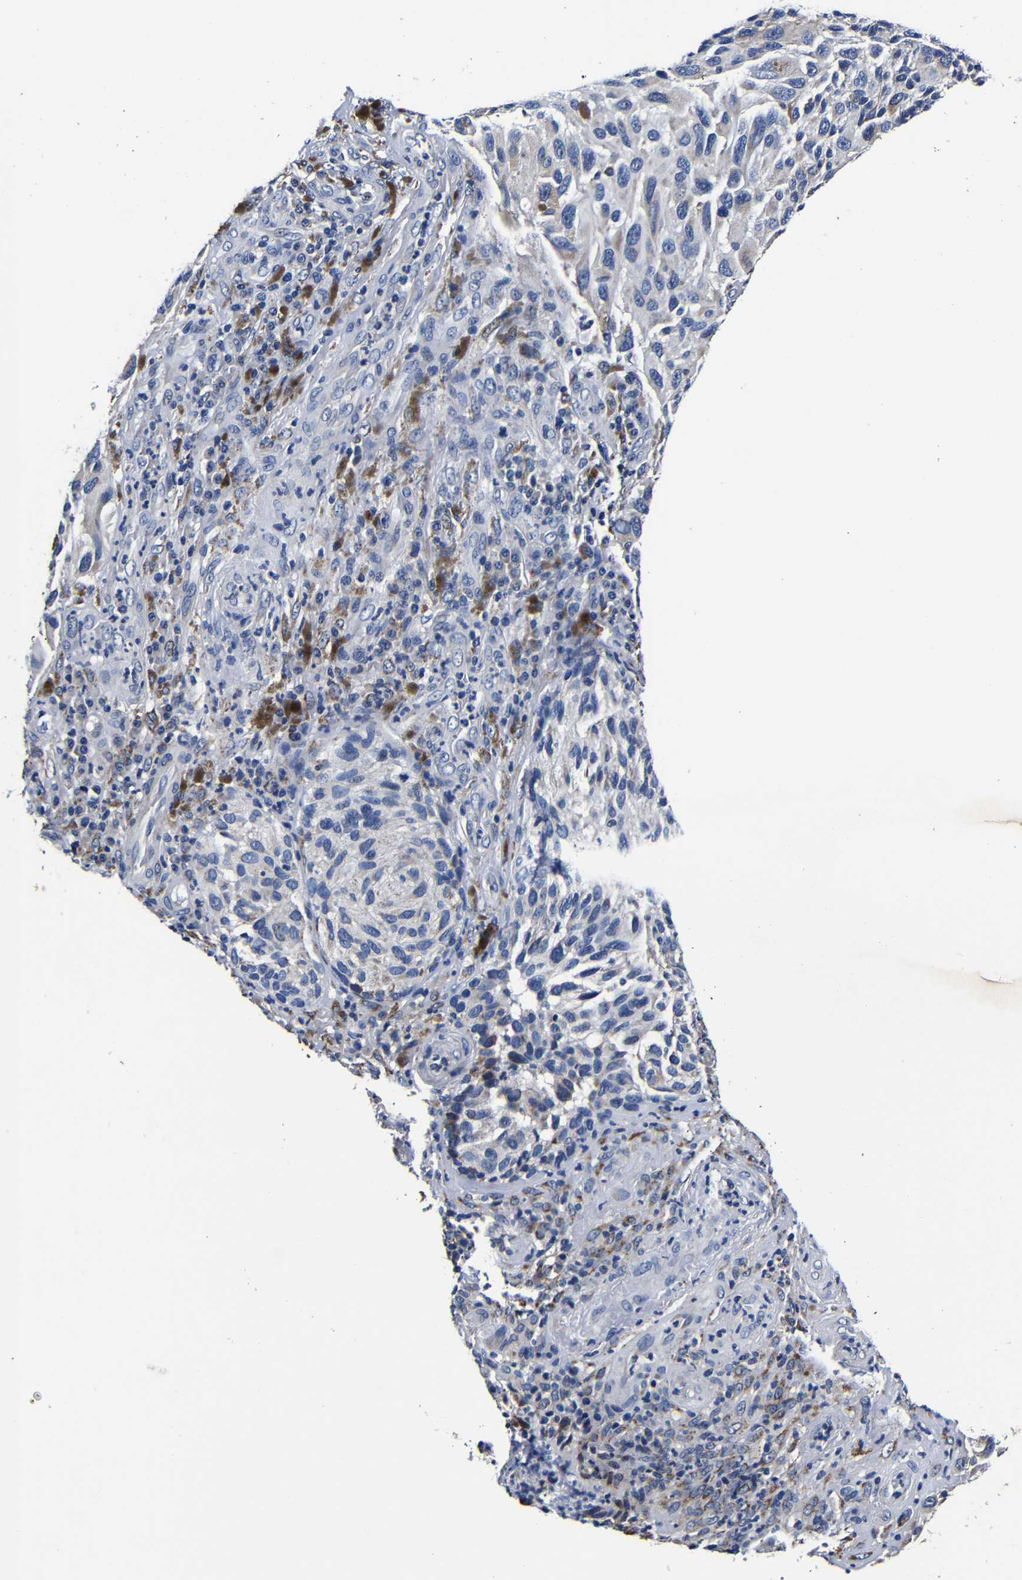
{"staining": {"intensity": "weak", "quantity": "25%-75%", "location": "cytoplasmic/membranous"}, "tissue": "melanoma", "cell_type": "Tumor cells", "image_type": "cancer", "snomed": [{"axis": "morphology", "description": "Malignant melanoma, NOS"}, {"axis": "topography", "description": "Skin"}], "caption": "Immunohistochemistry (IHC) photomicrograph of neoplastic tissue: human melanoma stained using IHC shows low levels of weak protein expression localized specifically in the cytoplasmic/membranous of tumor cells, appearing as a cytoplasmic/membranous brown color.", "gene": "DEPP1", "patient": {"sex": "female", "age": 73}}